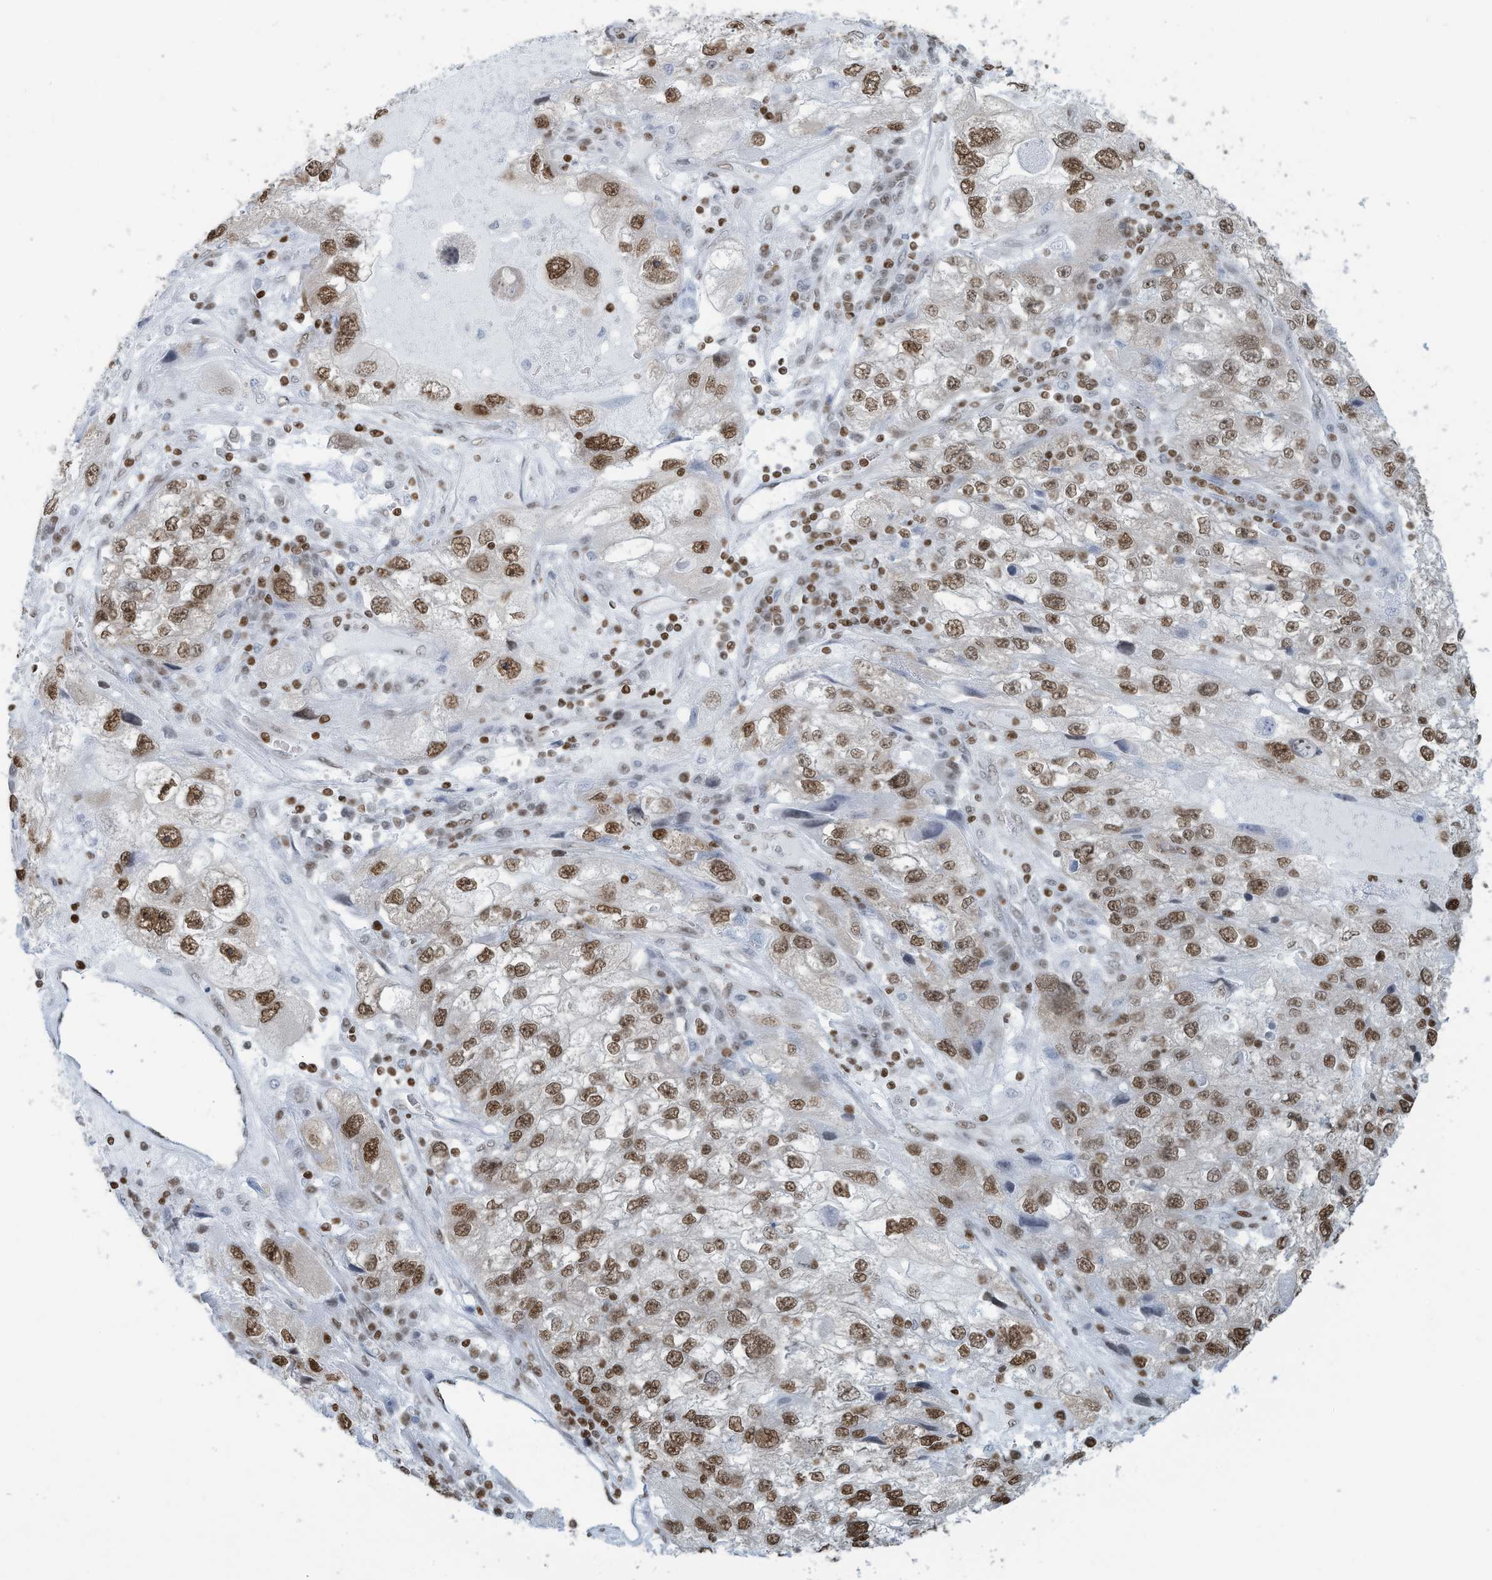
{"staining": {"intensity": "moderate", "quantity": ">75%", "location": "nuclear"}, "tissue": "endometrial cancer", "cell_type": "Tumor cells", "image_type": "cancer", "snomed": [{"axis": "morphology", "description": "Adenocarcinoma, NOS"}, {"axis": "topography", "description": "Endometrium"}], "caption": "Human endometrial cancer (adenocarcinoma) stained with a protein marker displays moderate staining in tumor cells.", "gene": "SARNP", "patient": {"sex": "female", "age": 49}}